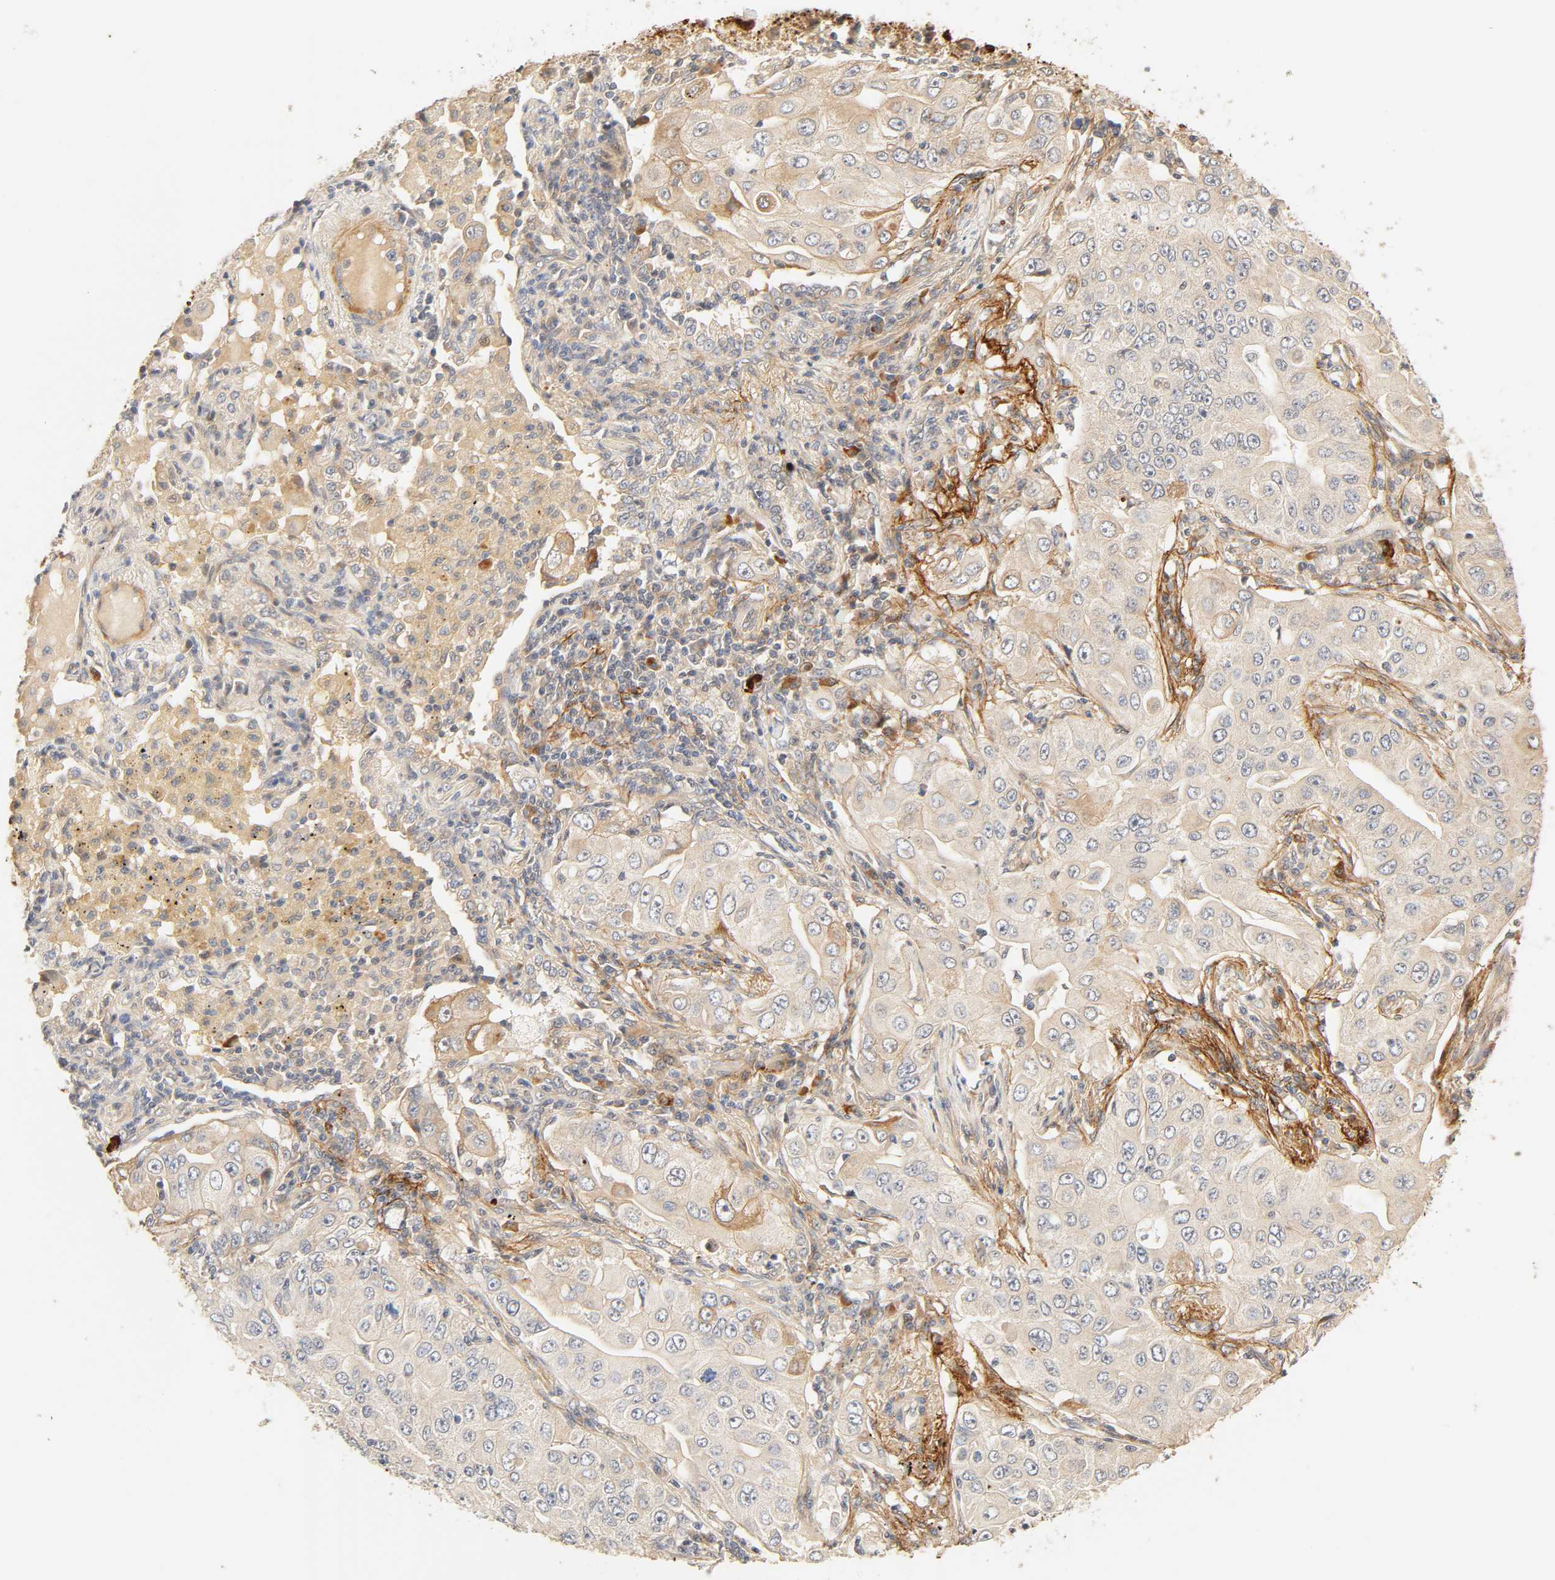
{"staining": {"intensity": "weak", "quantity": "<25%", "location": "cytoplasmic/membranous"}, "tissue": "lung cancer", "cell_type": "Tumor cells", "image_type": "cancer", "snomed": [{"axis": "morphology", "description": "Adenocarcinoma, NOS"}, {"axis": "topography", "description": "Lung"}], "caption": "Immunohistochemistry of lung adenocarcinoma displays no expression in tumor cells. (DAB IHC with hematoxylin counter stain).", "gene": "CACNA1G", "patient": {"sex": "male", "age": 84}}